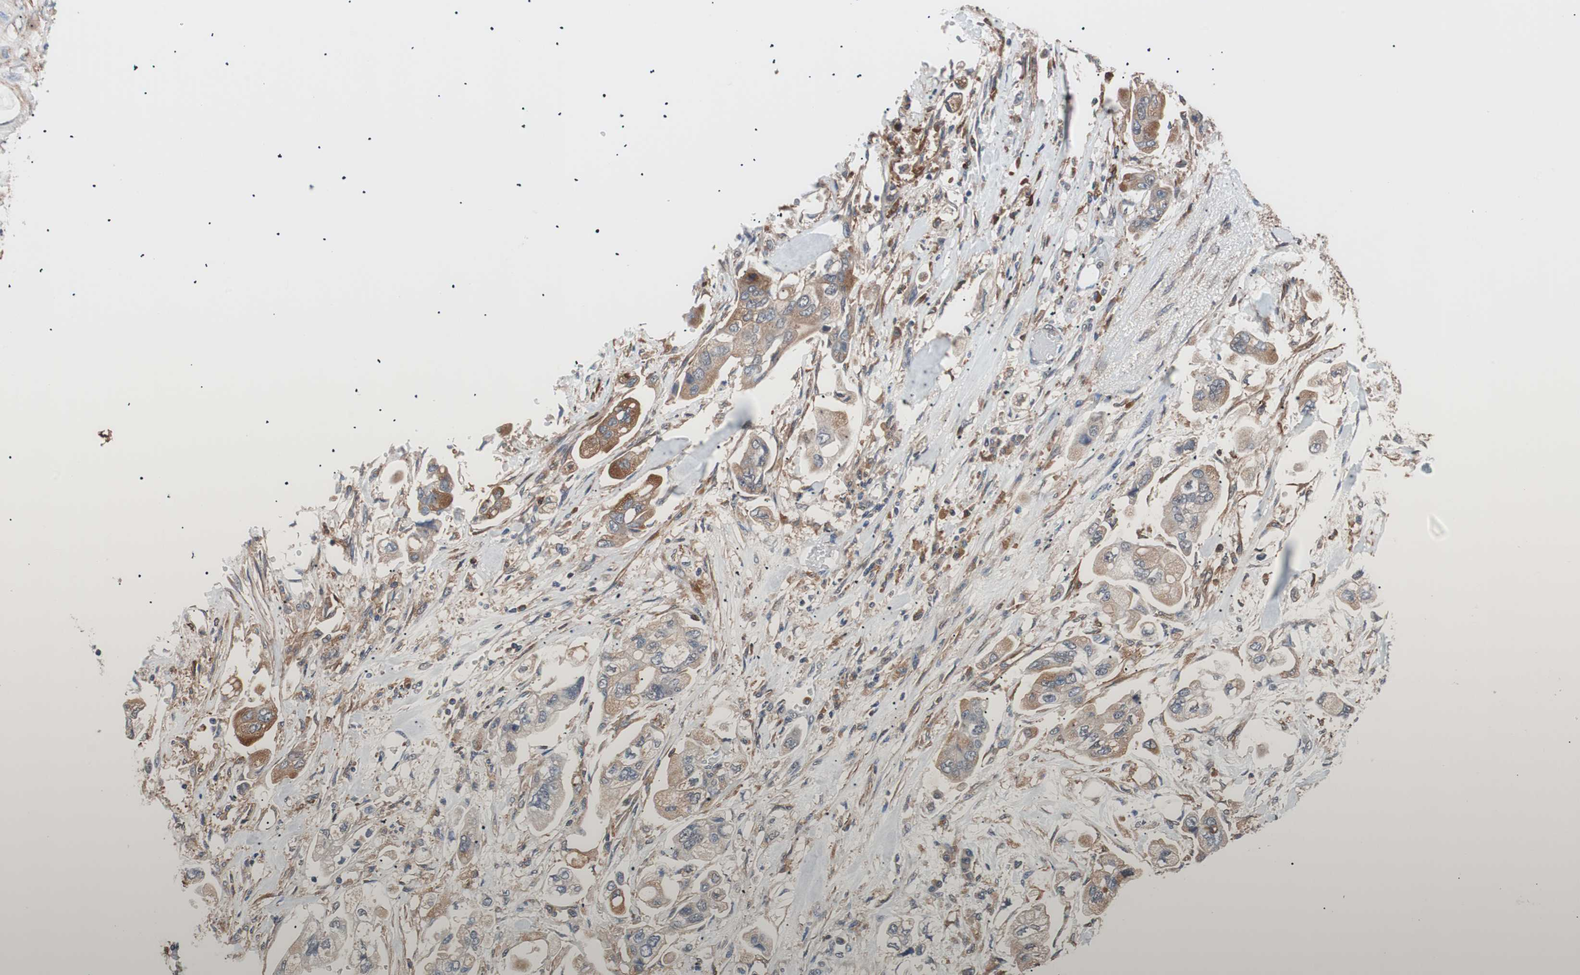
{"staining": {"intensity": "weak", "quantity": "25%-75%", "location": "cytoplasmic/membranous"}, "tissue": "stomach cancer", "cell_type": "Tumor cells", "image_type": "cancer", "snomed": [{"axis": "morphology", "description": "Adenocarcinoma, NOS"}, {"axis": "topography", "description": "Stomach"}], "caption": "Immunohistochemistry (IHC) staining of stomach cancer, which exhibits low levels of weak cytoplasmic/membranous staining in about 25%-75% of tumor cells indicating weak cytoplasmic/membranous protein expression. The staining was performed using DAB (brown) for protein detection and nuclei were counterstained in hematoxylin (blue).", "gene": "LITAF", "patient": {"sex": "male", "age": 62}}